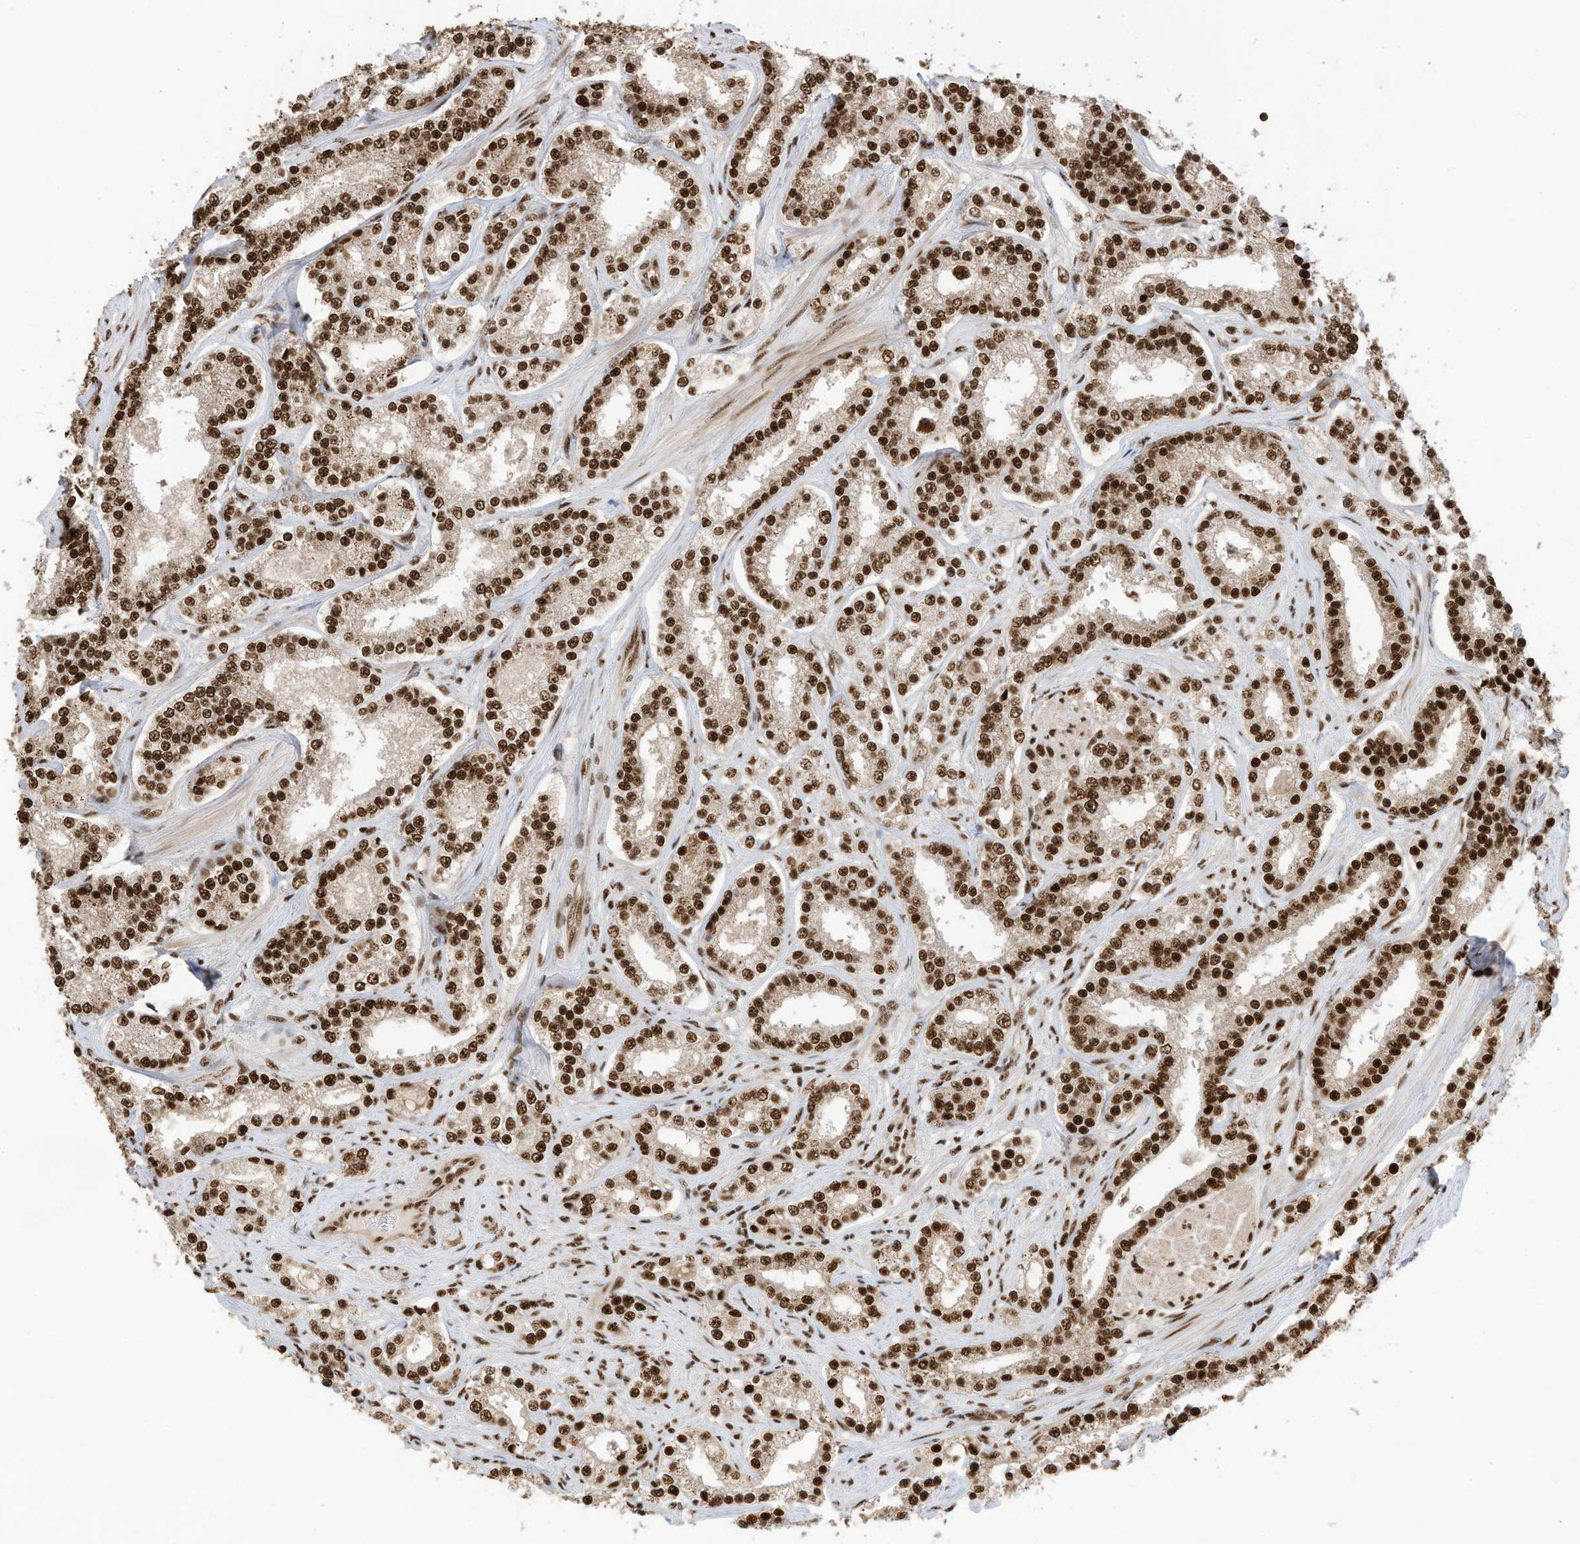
{"staining": {"intensity": "strong", "quantity": ">75%", "location": "nuclear"}, "tissue": "prostate cancer", "cell_type": "Tumor cells", "image_type": "cancer", "snomed": [{"axis": "morphology", "description": "Normal tissue, NOS"}, {"axis": "morphology", "description": "Adenocarcinoma, High grade"}, {"axis": "topography", "description": "Prostate"}], "caption": "The photomicrograph displays staining of prostate high-grade adenocarcinoma, revealing strong nuclear protein positivity (brown color) within tumor cells. (DAB IHC with brightfield microscopy, high magnification).", "gene": "SF3A3", "patient": {"sex": "male", "age": 83}}